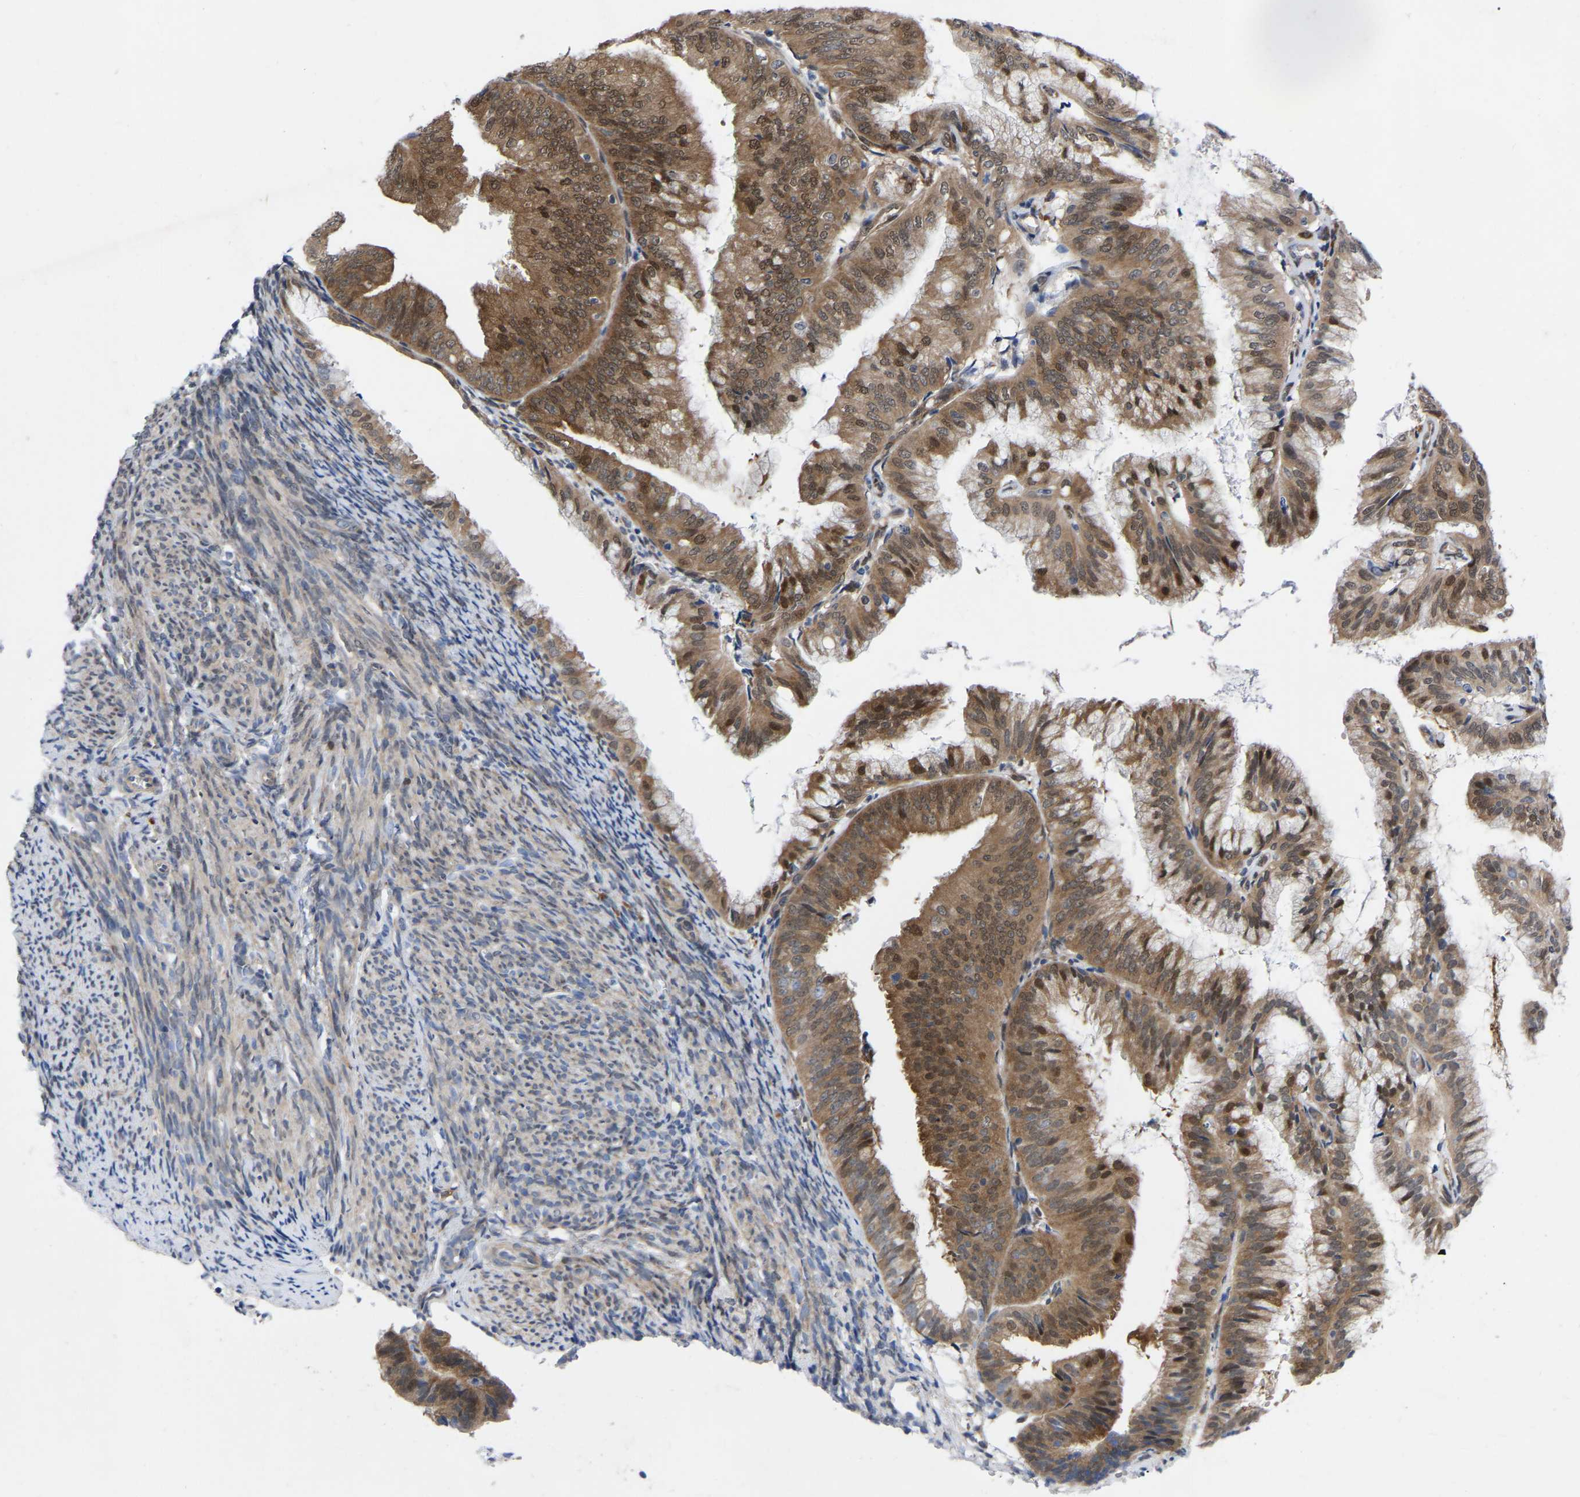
{"staining": {"intensity": "moderate", "quantity": ">75%", "location": "cytoplasmic/membranous,nuclear"}, "tissue": "endometrial cancer", "cell_type": "Tumor cells", "image_type": "cancer", "snomed": [{"axis": "morphology", "description": "Adenocarcinoma, NOS"}, {"axis": "topography", "description": "Endometrium"}], "caption": "This micrograph displays immunohistochemistry (IHC) staining of human endometrial adenocarcinoma, with medium moderate cytoplasmic/membranous and nuclear positivity in approximately >75% of tumor cells.", "gene": "UBE4B", "patient": {"sex": "female", "age": 63}}